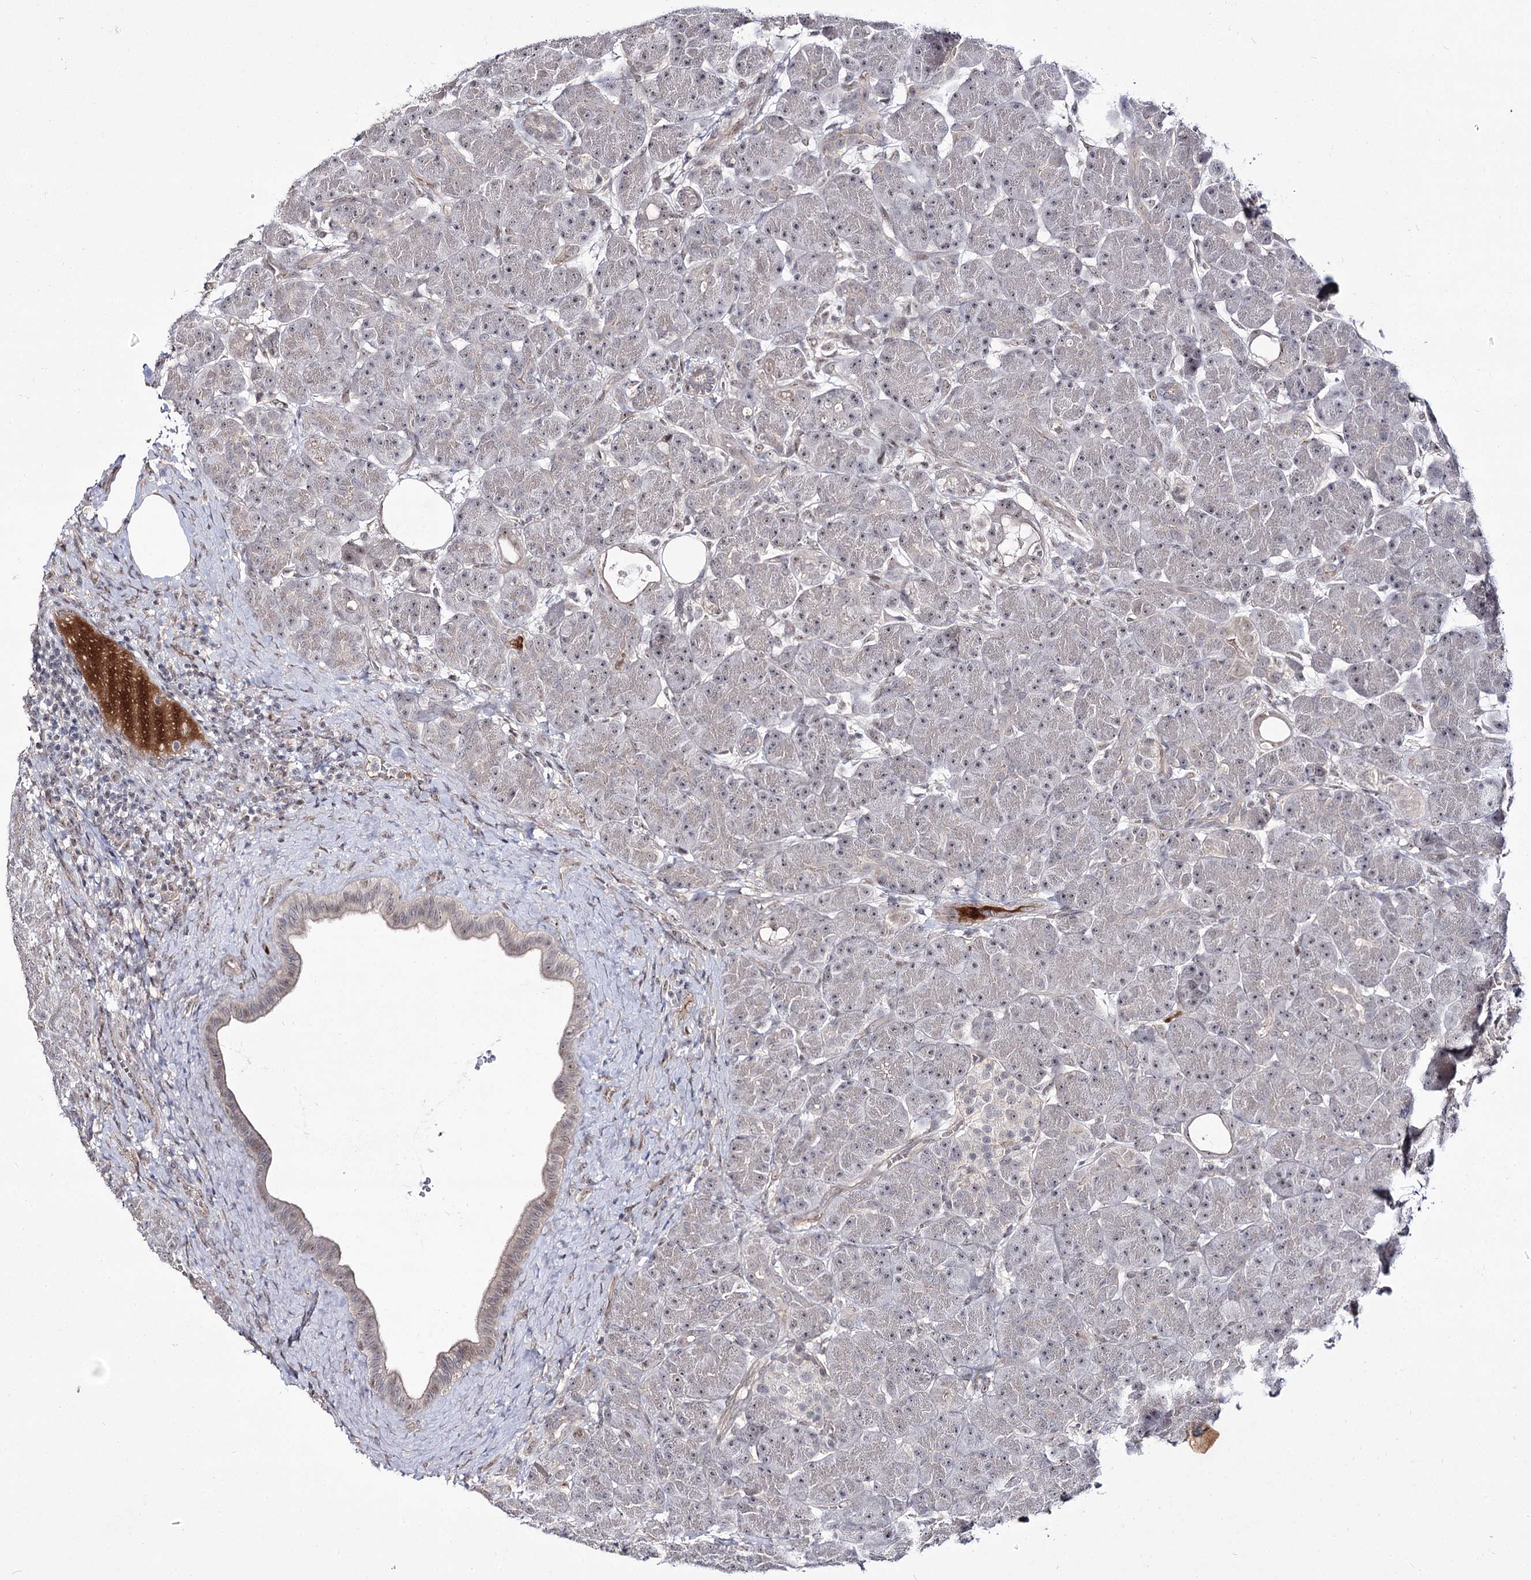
{"staining": {"intensity": "weak", "quantity": "<25%", "location": "nuclear"}, "tissue": "pancreas", "cell_type": "Exocrine glandular cells", "image_type": "normal", "snomed": [{"axis": "morphology", "description": "Normal tissue, NOS"}, {"axis": "topography", "description": "Pancreas"}], "caption": "Protein analysis of unremarkable pancreas demonstrates no significant positivity in exocrine glandular cells. (DAB (3,3'-diaminobenzidine) immunohistochemistry, high magnification).", "gene": "RRP9", "patient": {"sex": "male", "age": 63}}